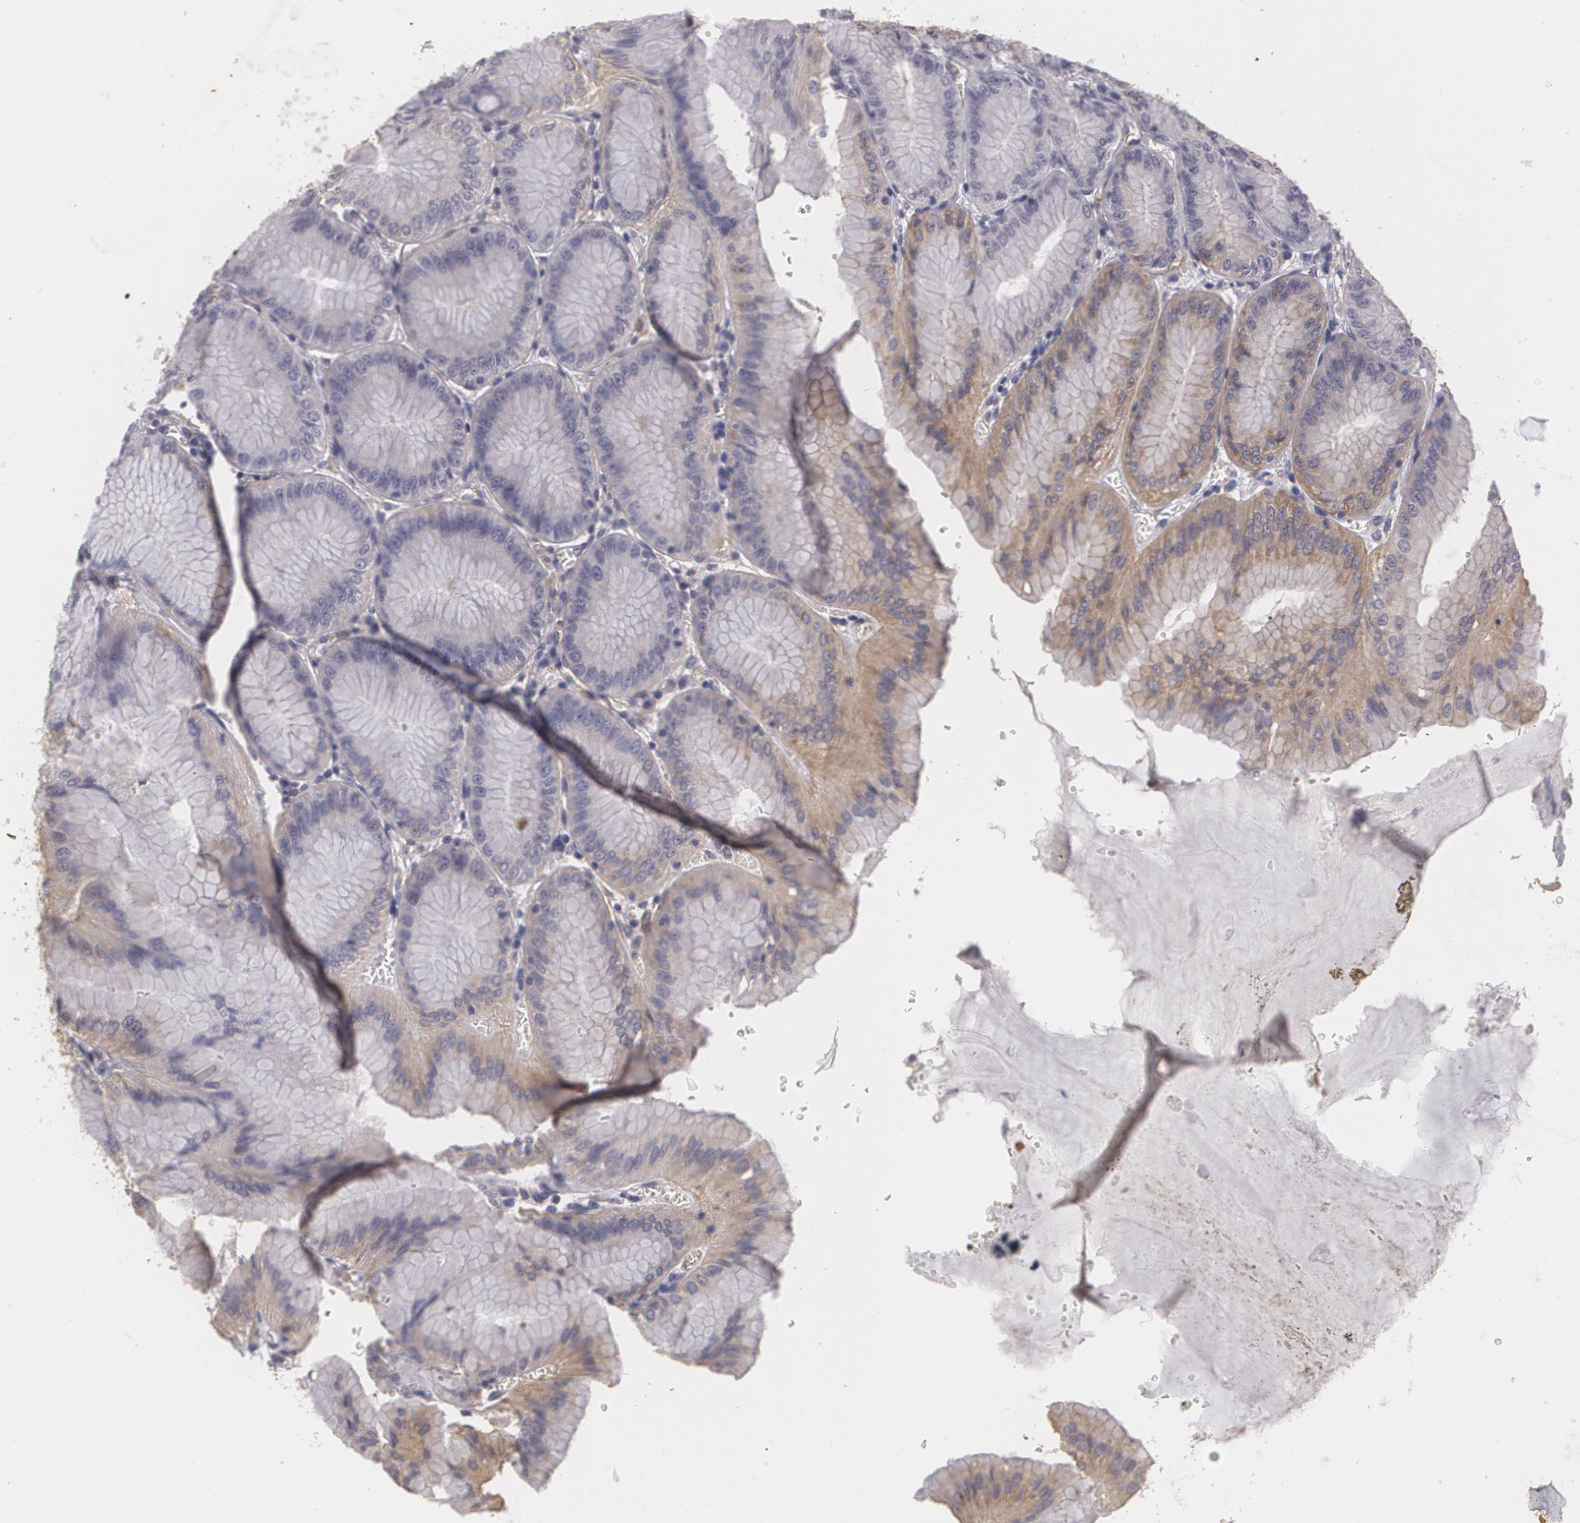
{"staining": {"intensity": "weak", "quantity": "25%-75%", "location": "cytoplasmic/membranous"}, "tissue": "stomach", "cell_type": "Glandular cells", "image_type": "normal", "snomed": [{"axis": "morphology", "description": "Normal tissue, NOS"}, {"axis": "topography", "description": "Stomach, lower"}], "caption": "Immunohistochemical staining of benign human stomach reveals weak cytoplasmic/membranous protein staining in about 25%-75% of glandular cells. (DAB (3,3'-diaminobenzidine) = brown stain, brightfield microscopy at high magnification).", "gene": "KCNA4", "patient": {"sex": "male", "age": 71}}